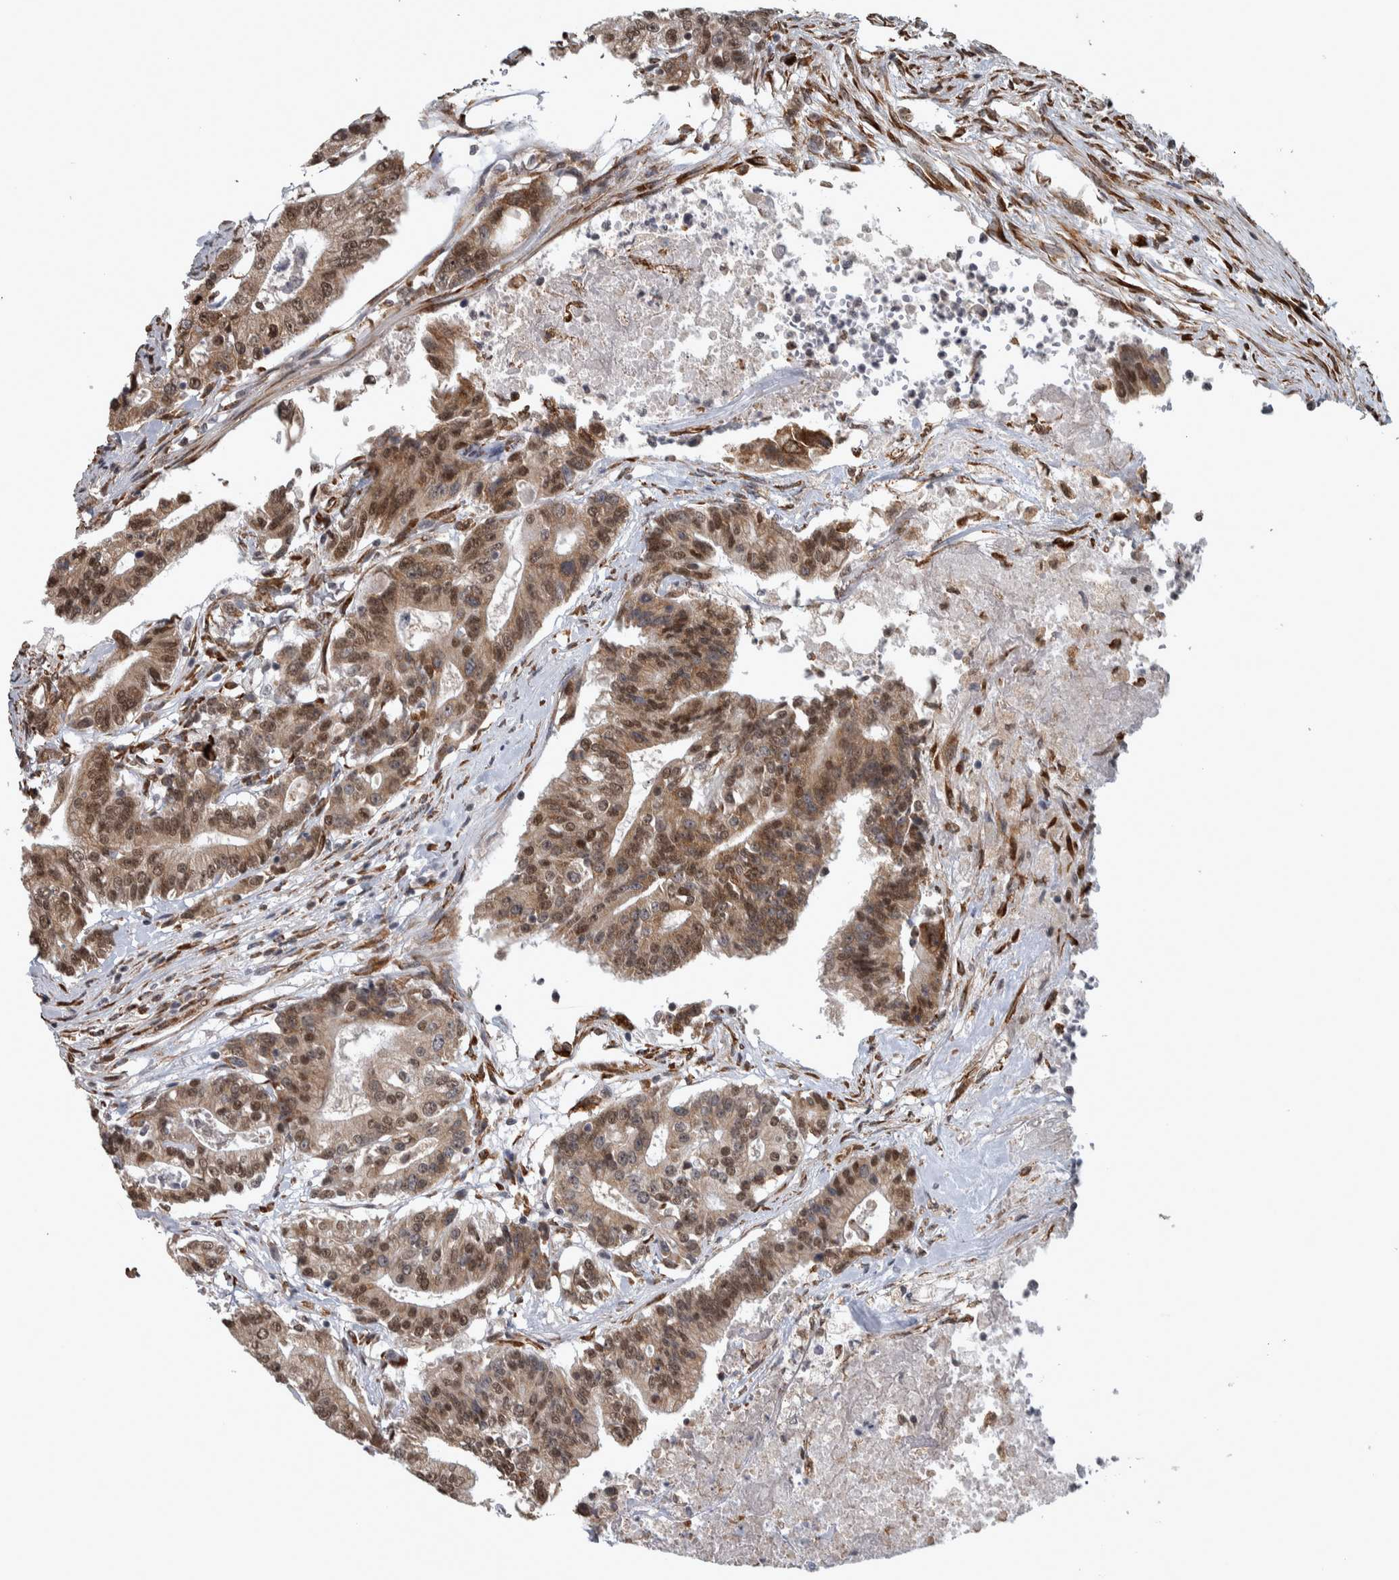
{"staining": {"intensity": "moderate", "quantity": ">75%", "location": "cytoplasmic/membranous,nuclear"}, "tissue": "colorectal cancer", "cell_type": "Tumor cells", "image_type": "cancer", "snomed": [{"axis": "morphology", "description": "Adenocarcinoma, NOS"}, {"axis": "topography", "description": "Colon"}], "caption": "DAB (3,3'-diaminobenzidine) immunohistochemical staining of human colorectal adenocarcinoma shows moderate cytoplasmic/membranous and nuclear protein positivity in approximately >75% of tumor cells.", "gene": "DDX42", "patient": {"sex": "female", "age": 77}}